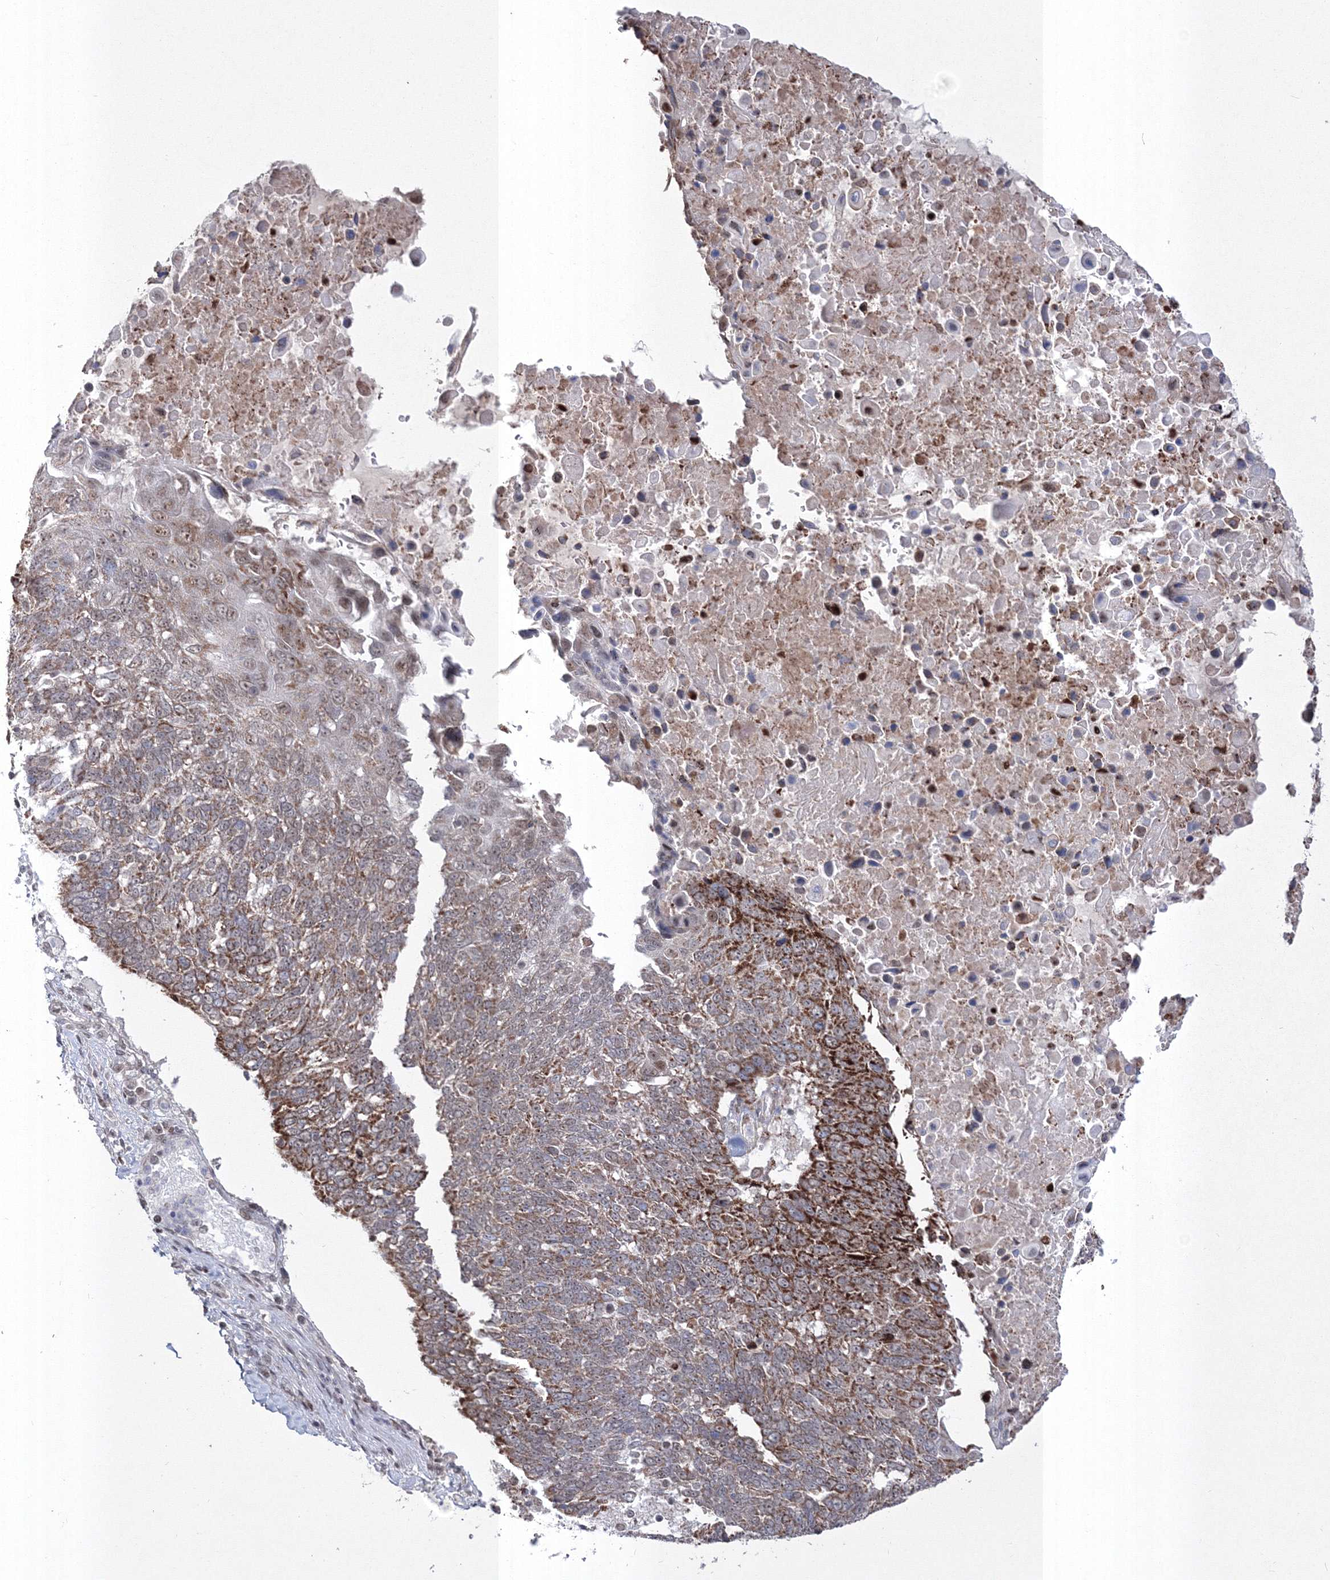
{"staining": {"intensity": "strong", "quantity": "25%-75%", "location": "cytoplasmic/membranous,nuclear"}, "tissue": "lung cancer", "cell_type": "Tumor cells", "image_type": "cancer", "snomed": [{"axis": "morphology", "description": "Squamous cell carcinoma, NOS"}, {"axis": "topography", "description": "Lung"}], "caption": "Immunohistochemistry staining of squamous cell carcinoma (lung), which demonstrates high levels of strong cytoplasmic/membranous and nuclear positivity in approximately 25%-75% of tumor cells indicating strong cytoplasmic/membranous and nuclear protein positivity. The staining was performed using DAB (3,3'-diaminobenzidine) (brown) for protein detection and nuclei were counterstained in hematoxylin (blue).", "gene": "GRSF1", "patient": {"sex": "male", "age": 66}}